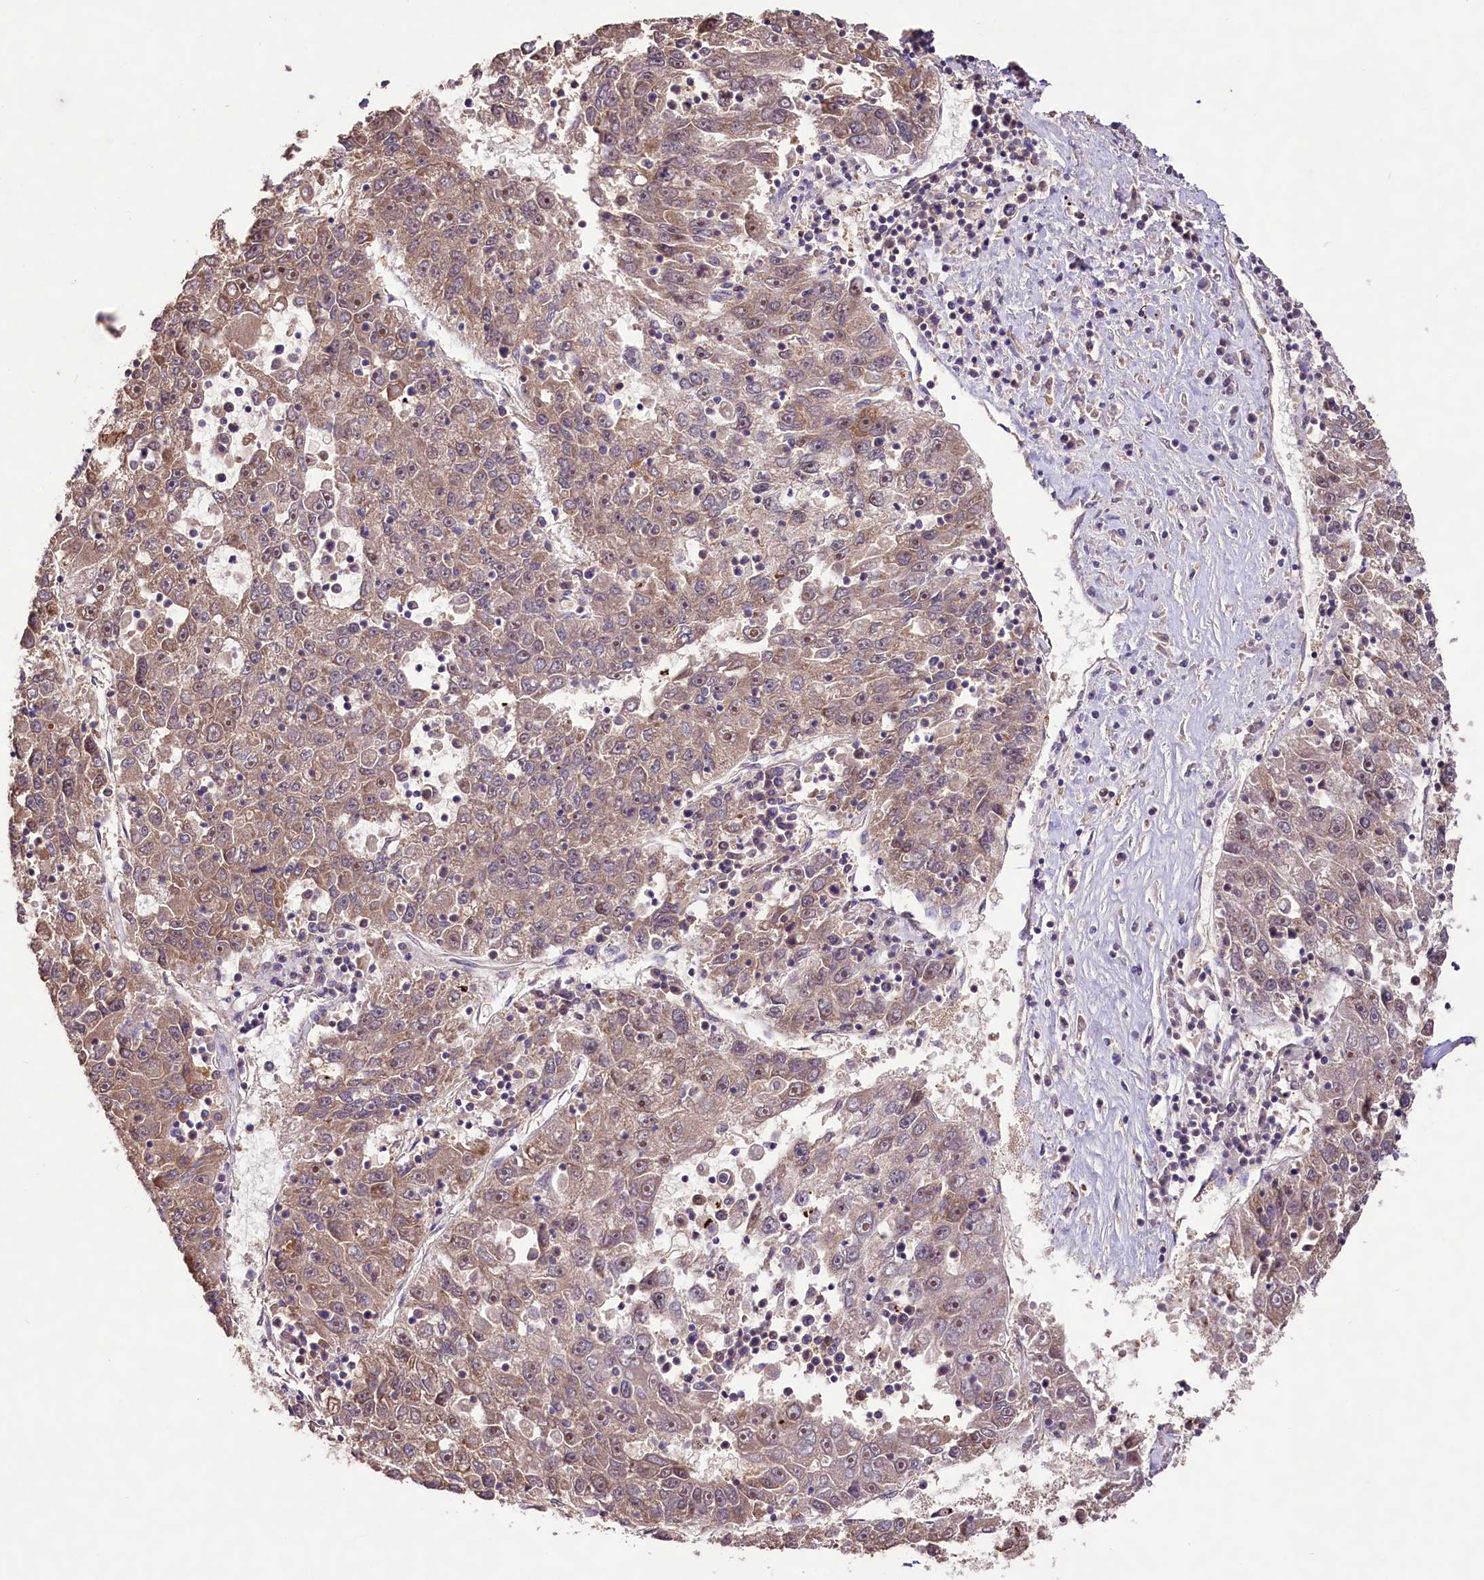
{"staining": {"intensity": "weak", "quantity": "25%-75%", "location": "cytoplasmic/membranous,nuclear"}, "tissue": "liver cancer", "cell_type": "Tumor cells", "image_type": "cancer", "snomed": [{"axis": "morphology", "description": "Carcinoma, Hepatocellular, NOS"}, {"axis": "topography", "description": "Liver"}], "caption": "Protein staining reveals weak cytoplasmic/membranous and nuclear staining in approximately 25%-75% of tumor cells in hepatocellular carcinoma (liver).", "gene": "RRP8", "patient": {"sex": "male", "age": 49}}